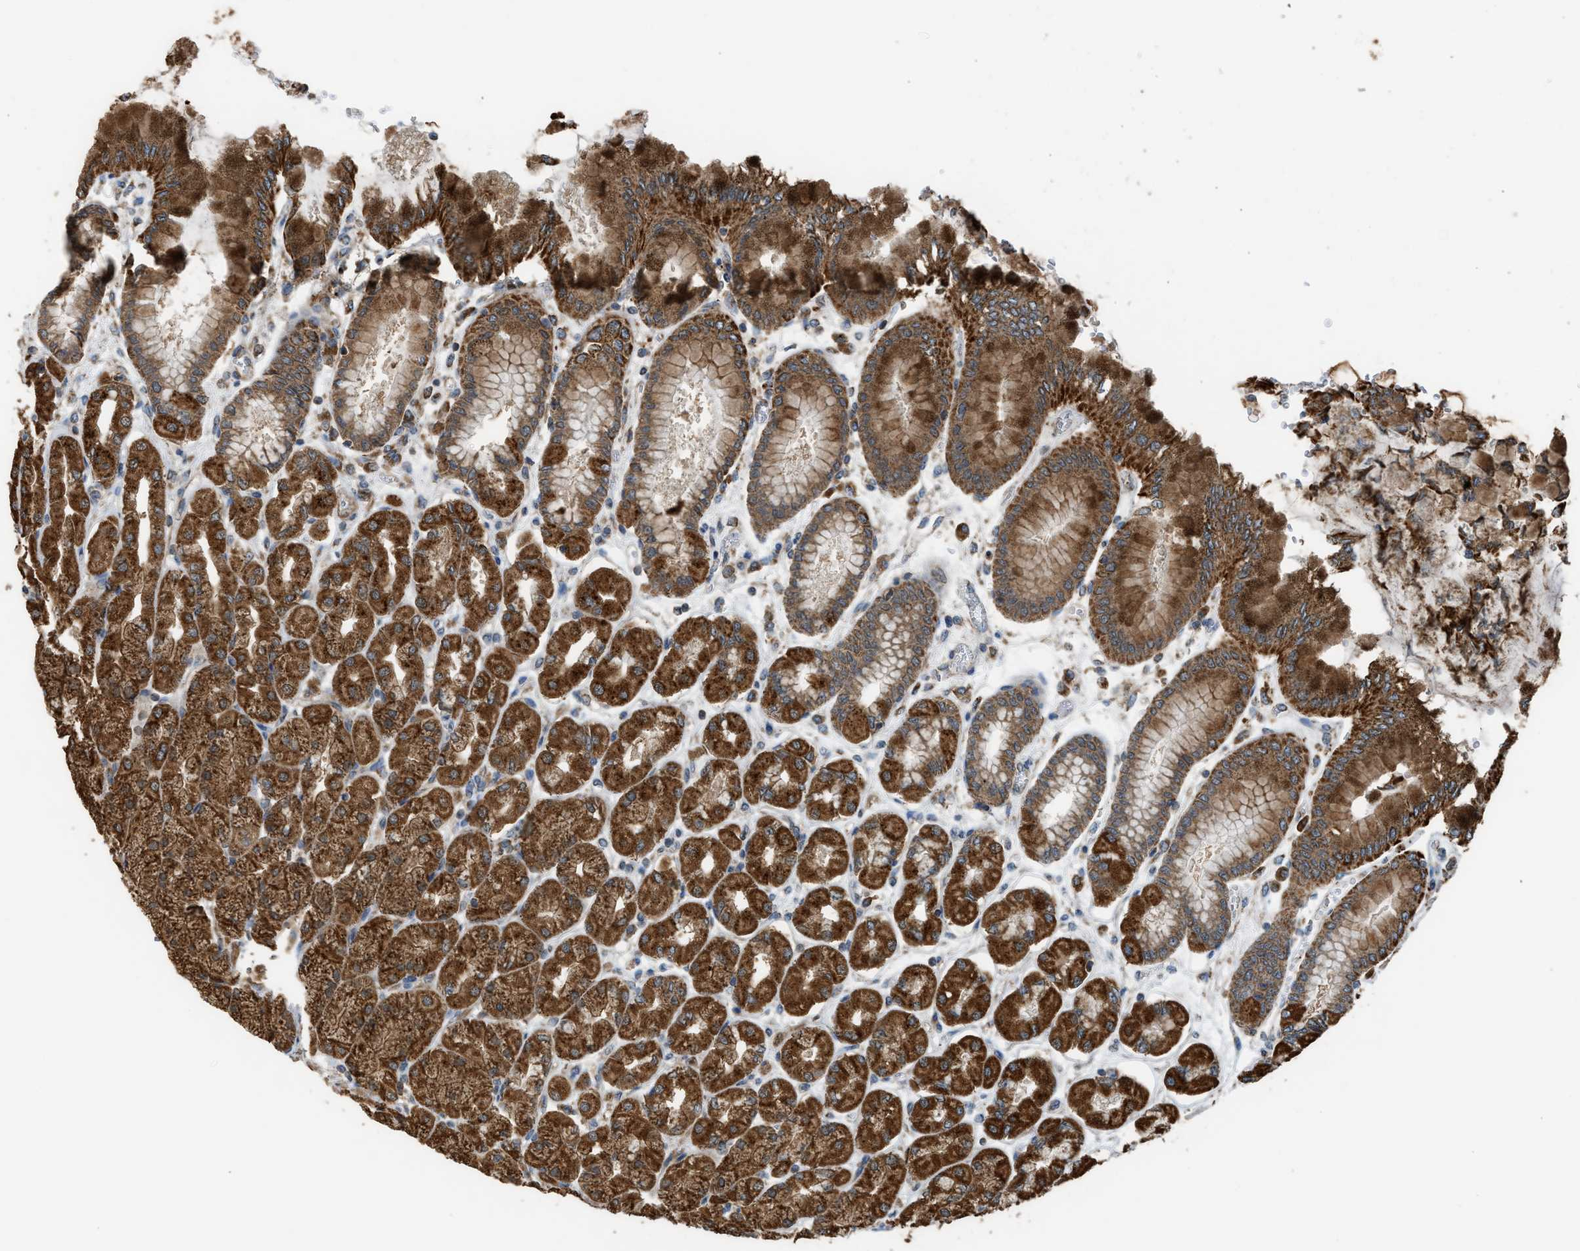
{"staining": {"intensity": "strong", "quantity": ">75%", "location": "cytoplasmic/membranous"}, "tissue": "stomach", "cell_type": "Glandular cells", "image_type": "normal", "snomed": [{"axis": "morphology", "description": "Normal tissue, NOS"}, {"axis": "topography", "description": "Stomach, upper"}], "caption": "An IHC photomicrograph of normal tissue is shown. Protein staining in brown labels strong cytoplasmic/membranous positivity in stomach within glandular cells.", "gene": "STARD3", "patient": {"sex": "female", "age": 56}}